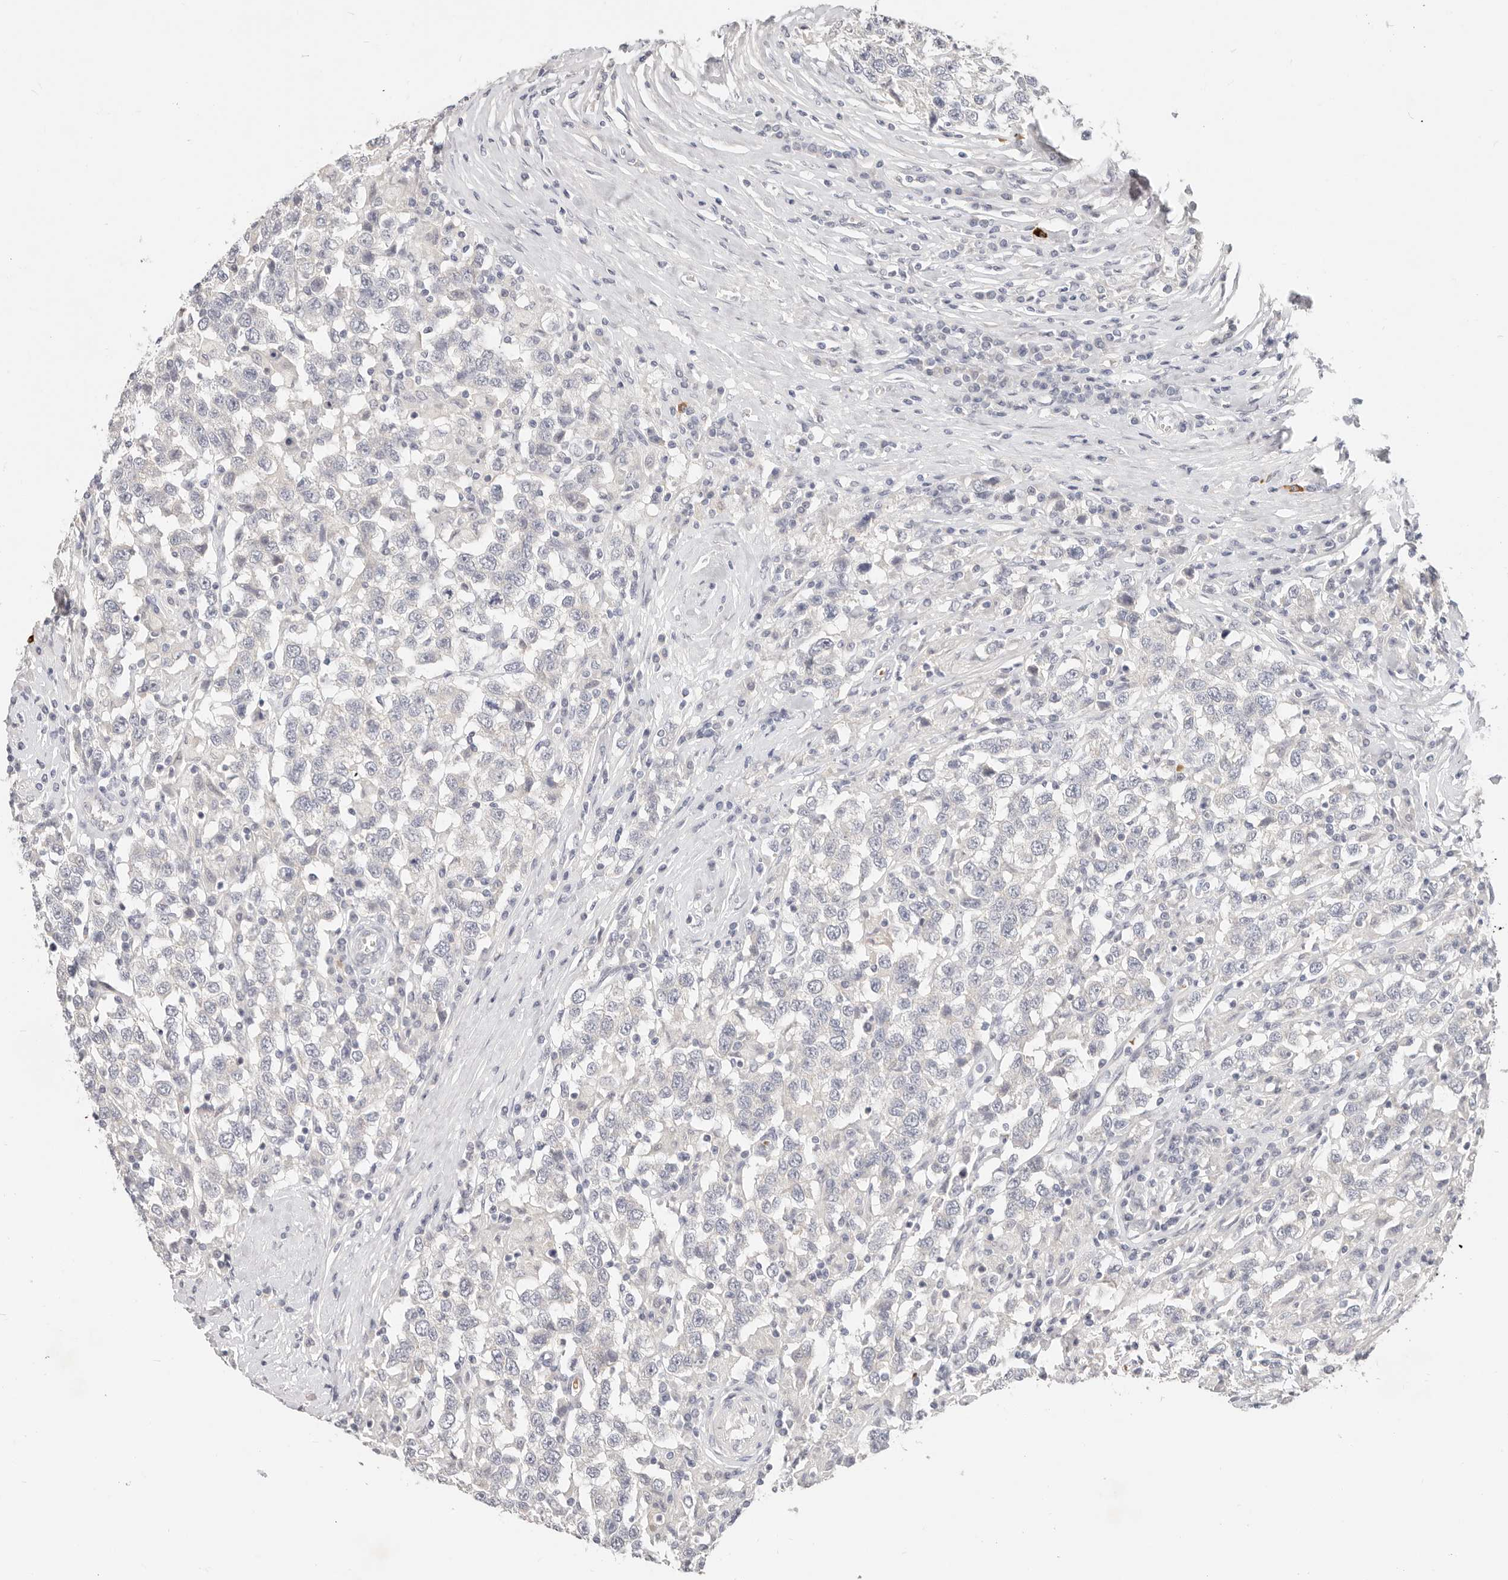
{"staining": {"intensity": "negative", "quantity": "none", "location": "none"}, "tissue": "testis cancer", "cell_type": "Tumor cells", "image_type": "cancer", "snomed": [{"axis": "morphology", "description": "Seminoma, NOS"}, {"axis": "topography", "description": "Testis"}], "caption": "Image shows no protein positivity in tumor cells of testis seminoma tissue.", "gene": "TMEM63B", "patient": {"sex": "male", "age": 41}}